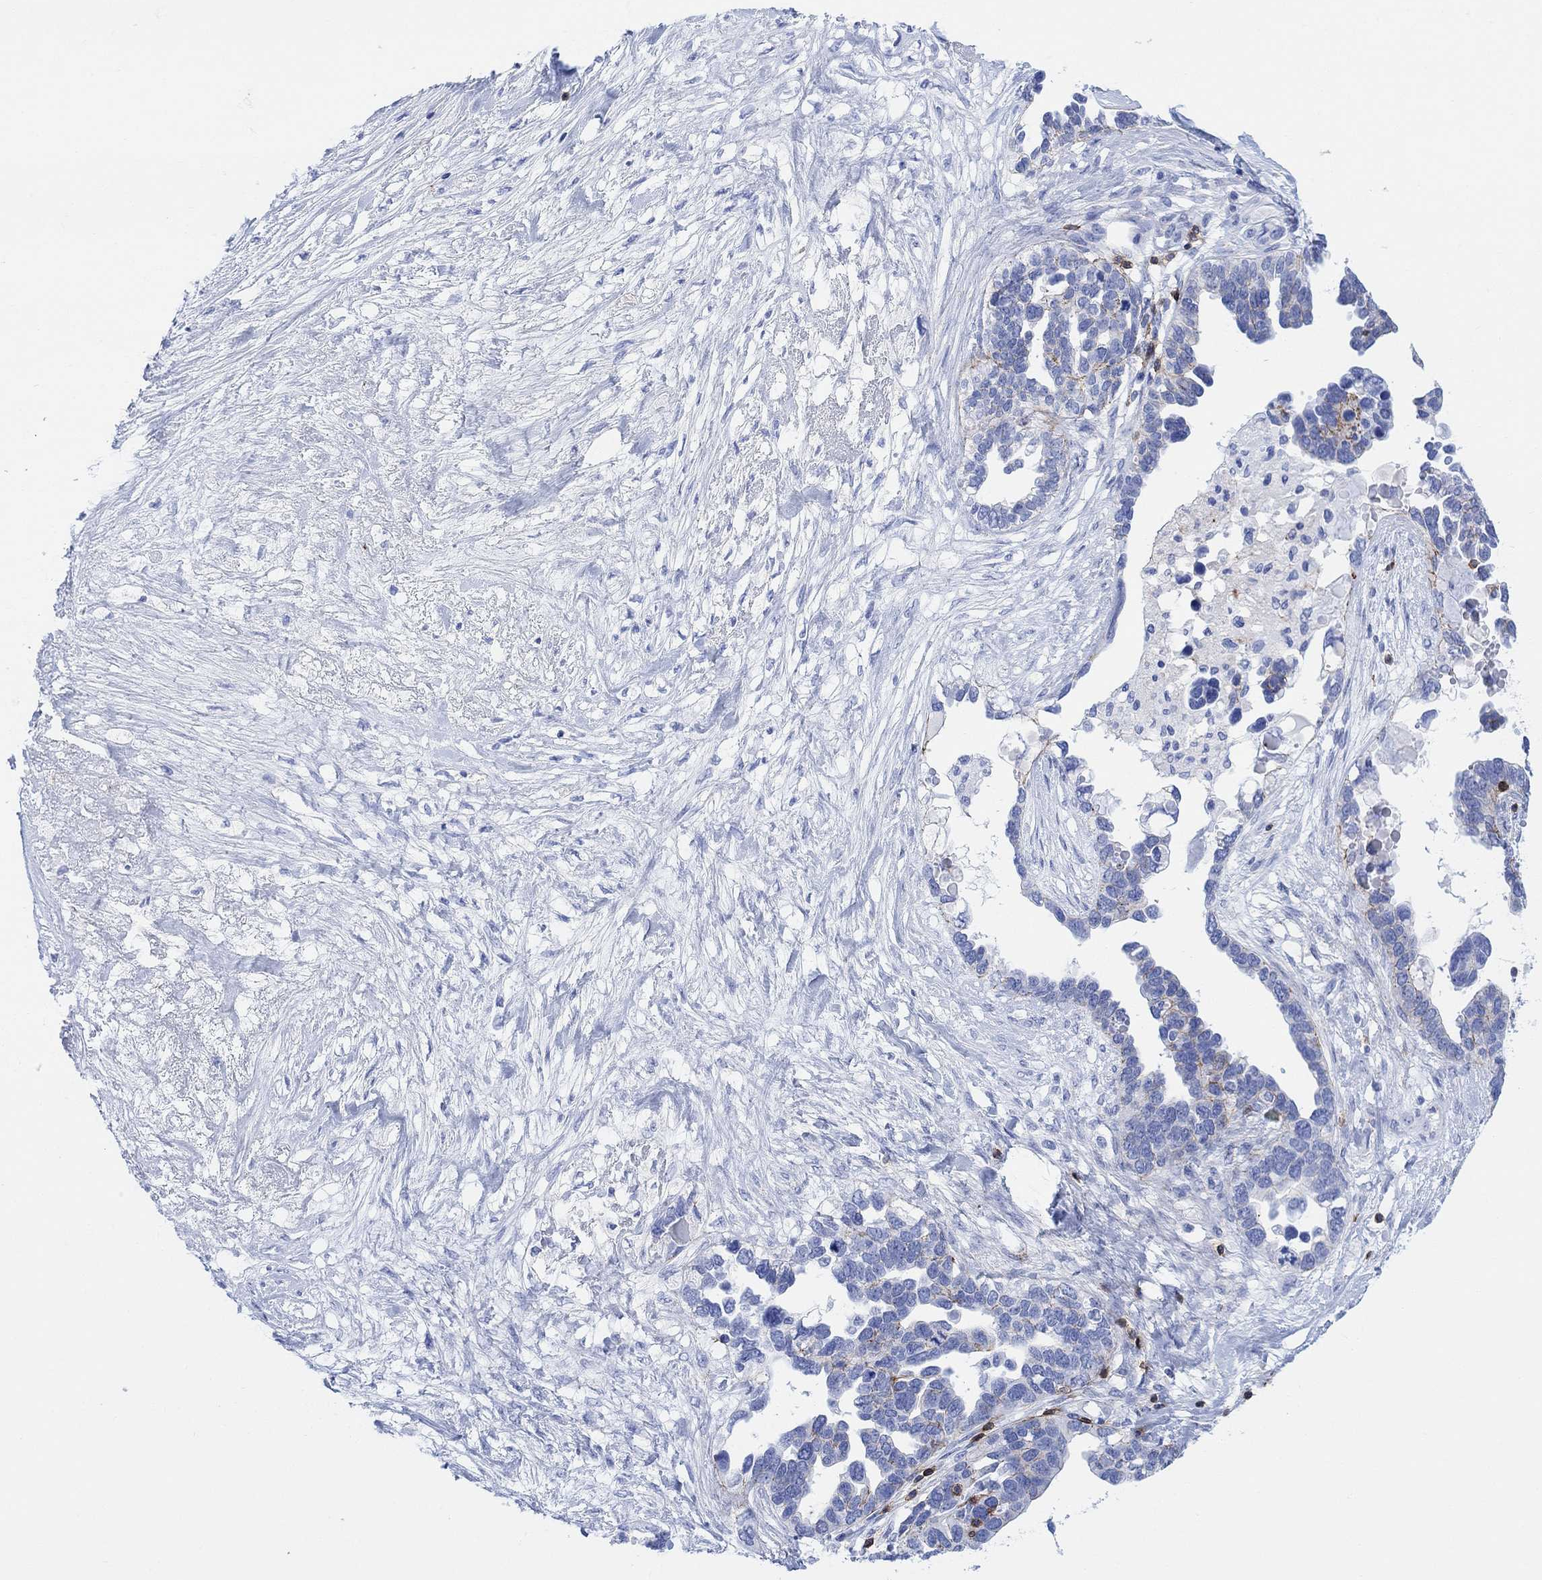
{"staining": {"intensity": "weak", "quantity": "<25%", "location": "cytoplasmic/membranous"}, "tissue": "ovarian cancer", "cell_type": "Tumor cells", "image_type": "cancer", "snomed": [{"axis": "morphology", "description": "Cystadenocarcinoma, serous, NOS"}, {"axis": "topography", "description": "Ovary"}], "caption": "A high-resolution histopathology image shows IHC staining of ovarian serous cystadenocarcinoma, which exhibits no significant expression in tumor cells.", "gene": "GPR65", "patient": {"sex": "female", "age": 54}}